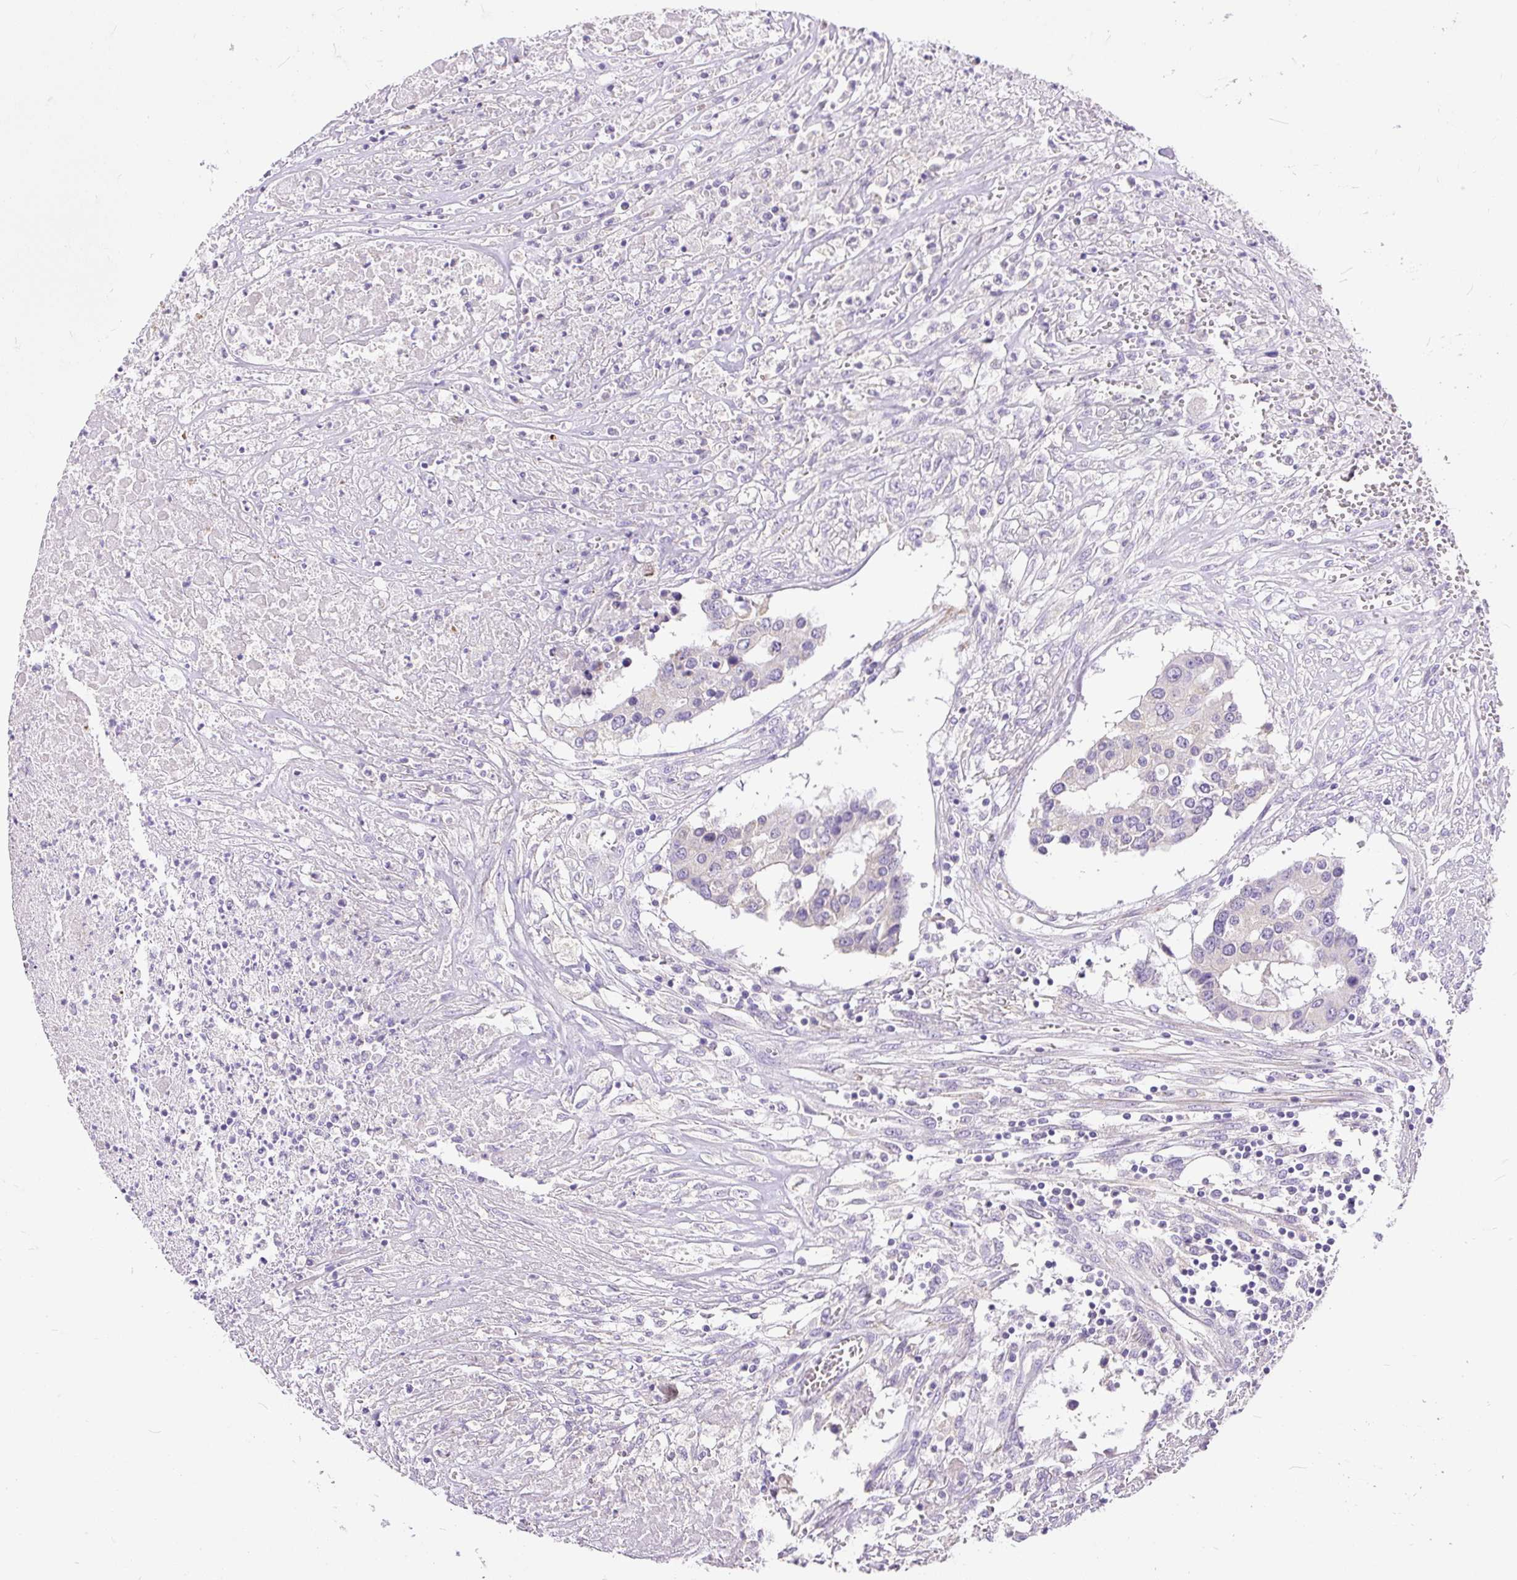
{"staining": {"intensity": "negative", "quantity": "none", "location": "none"}, "tissue": "colorectal cancer", "cell_type": "Tumor cells", "image_type": "cancer", "snomed": [{"axis": "morphology", "description": "Adenocarcinoma, NOS"}, {"axis": "topography", "description": "Colon"}], "caption": "Immunohistochemistry of human colorectal cancer (adenocarcinoma) exhibits no positivity in tumor cells.", "gene": "GBX1", "patient": {"sex": "male", "age": 77}}